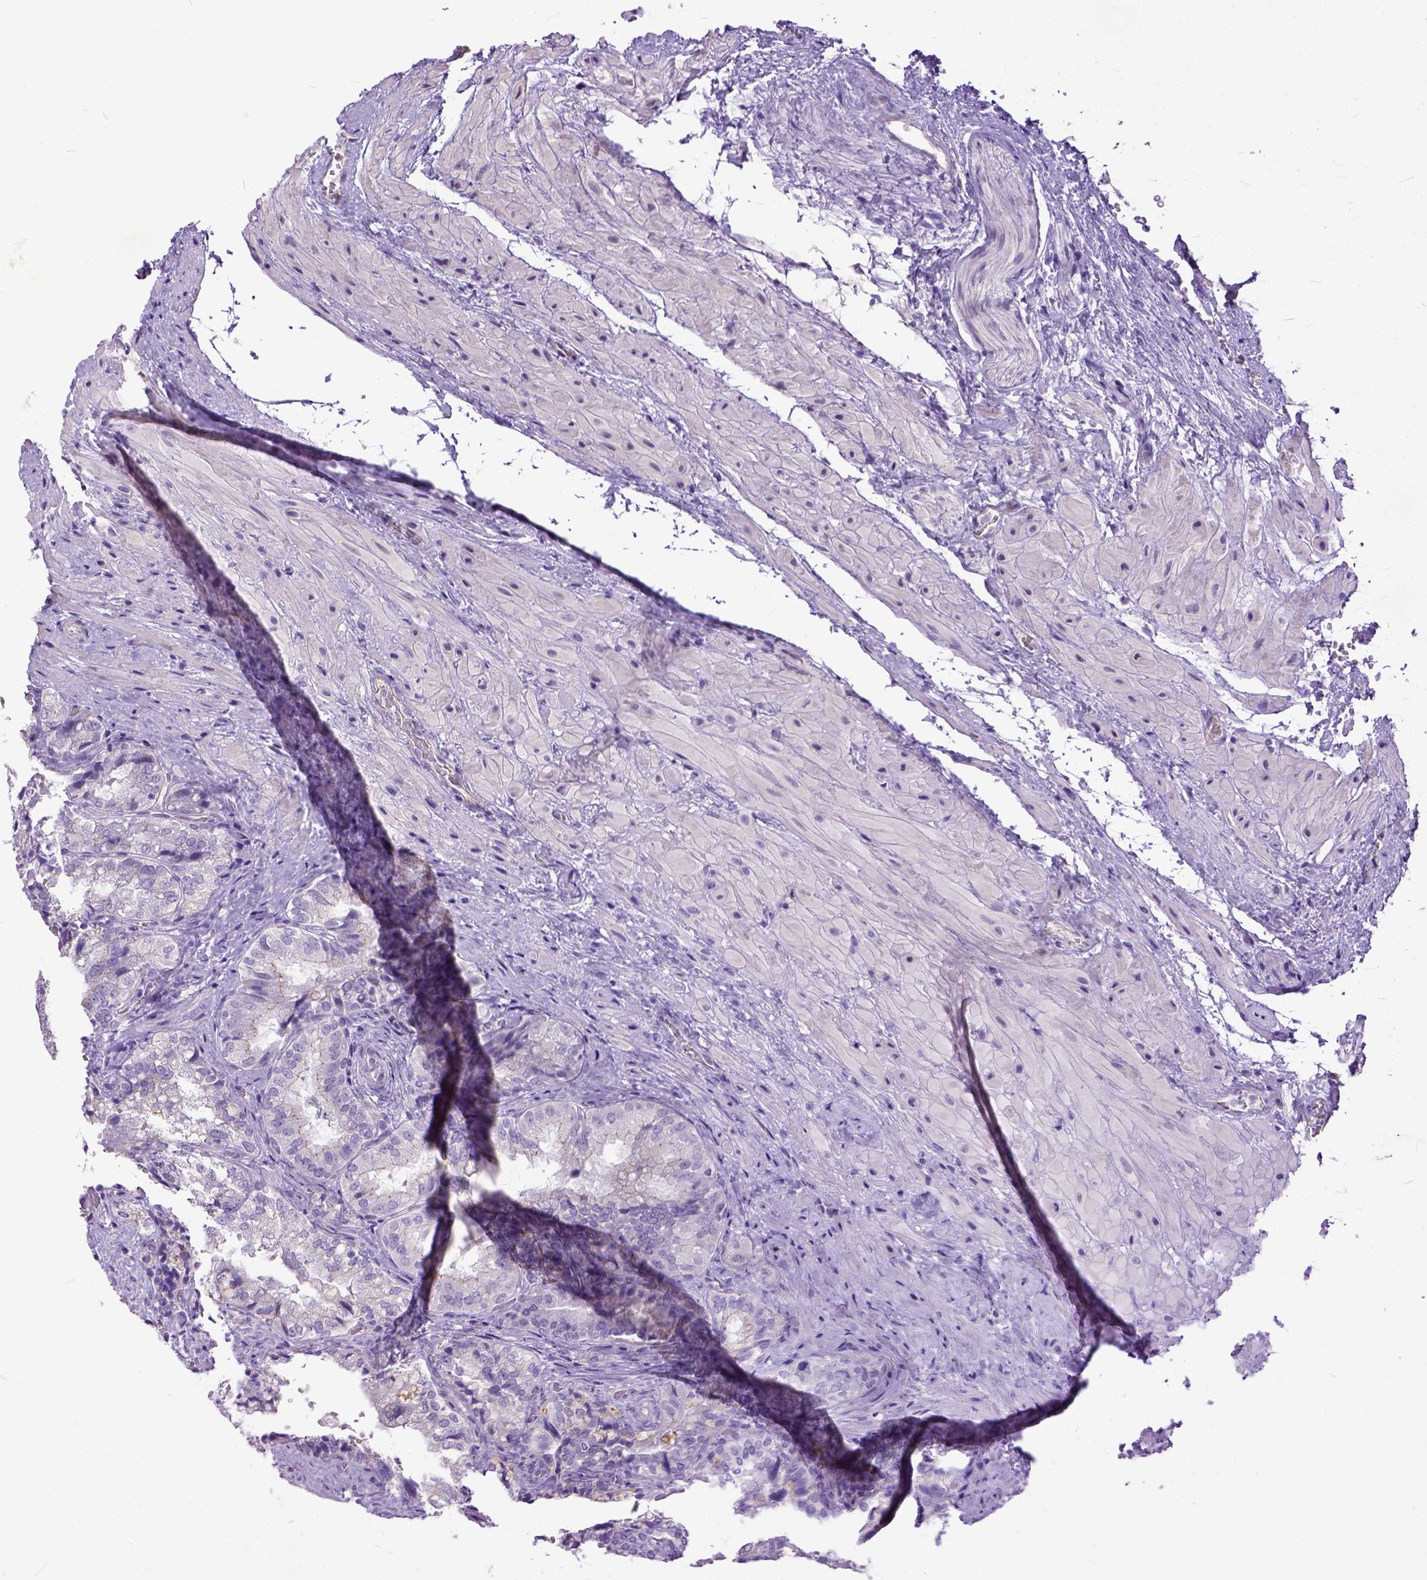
{"staining": {"intensity": "negative", "quantity": "none", "location": "none"}, "tissue": "seminal vesicle", "cell_type": "Glandular cells", "image_type": "normal", "snomed": [{"axis": "morphology", "description": "Normal tissue, NOS"}, {"axis": "topography", "description": "Seminal veicle"}], "caption": "High magnification brightfield microscopy of benign seminal vesicle stained with DAB (brown) and counterstained with hematoxylin (blue): glandular cells show no significant expression. Nuclei are stained in blue.", "gene": "ADGRF1", "patient": {"sex": "male", "age": 57}}